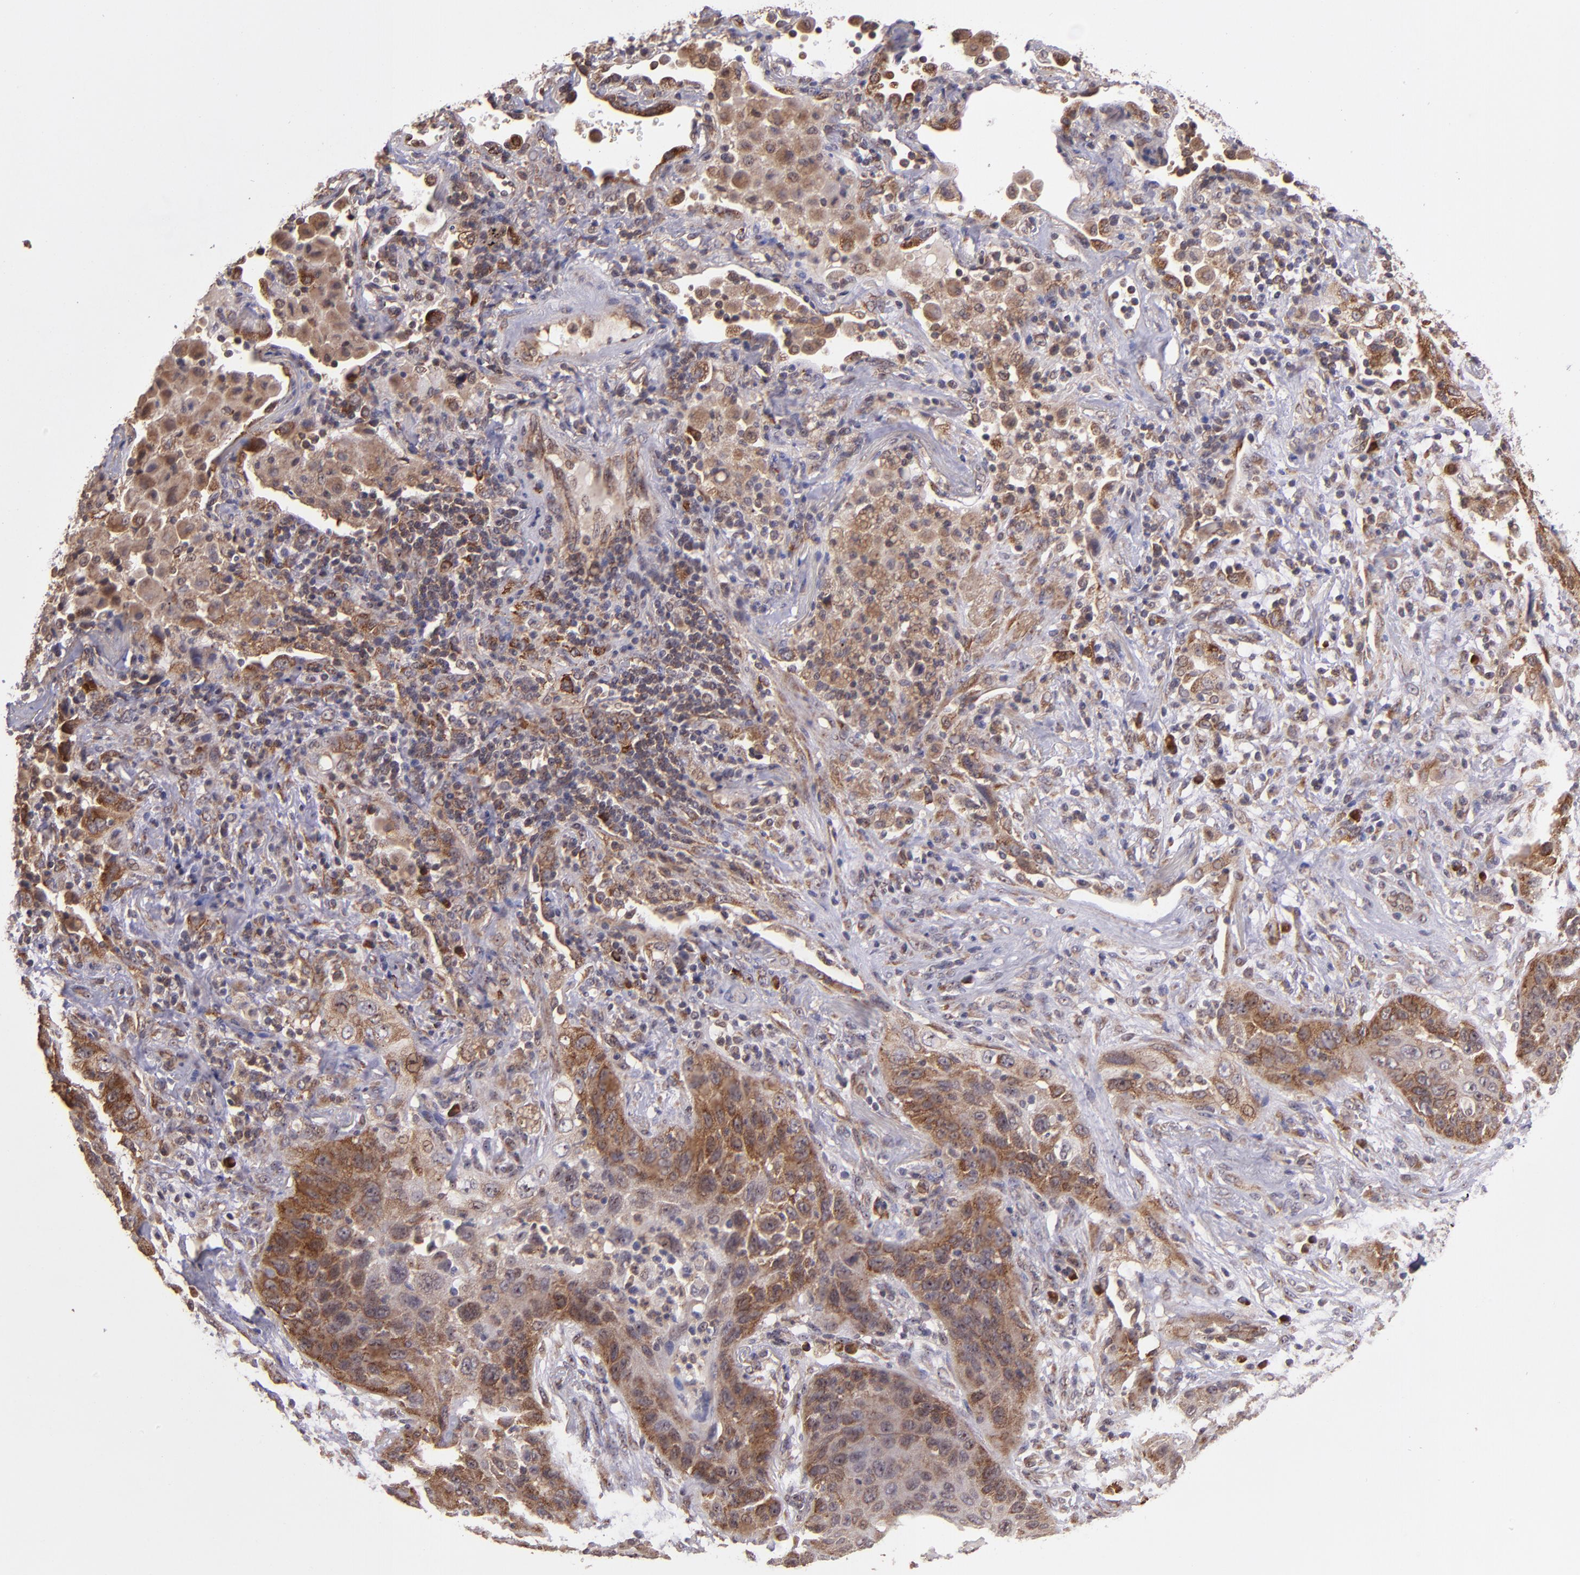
{"staining": {"intensity": "strong", "quantity": ">75%", "location": "cytoplasmic/membranous"}, "tissue": "lung cancer", "cell_type": "Tumor cells", "image_type": "cancer", "snomed": [{"axis": "morphology", "description": "Squamous cell carcinoma, NOS"}, {"axis": "topography", "description": "Lung"}], "caption": "Immunohistochemical staining of lung cancer (squamous cell carcinoma) demonstrates high levels of strong cytoplasmic/membranous protein staining in approximately >75% of tumor cells. (DAB = brown stain, brightfield microscopy at high magnification).", "gene": "USP51", "patient": {"sex": "female", "age": 67}}